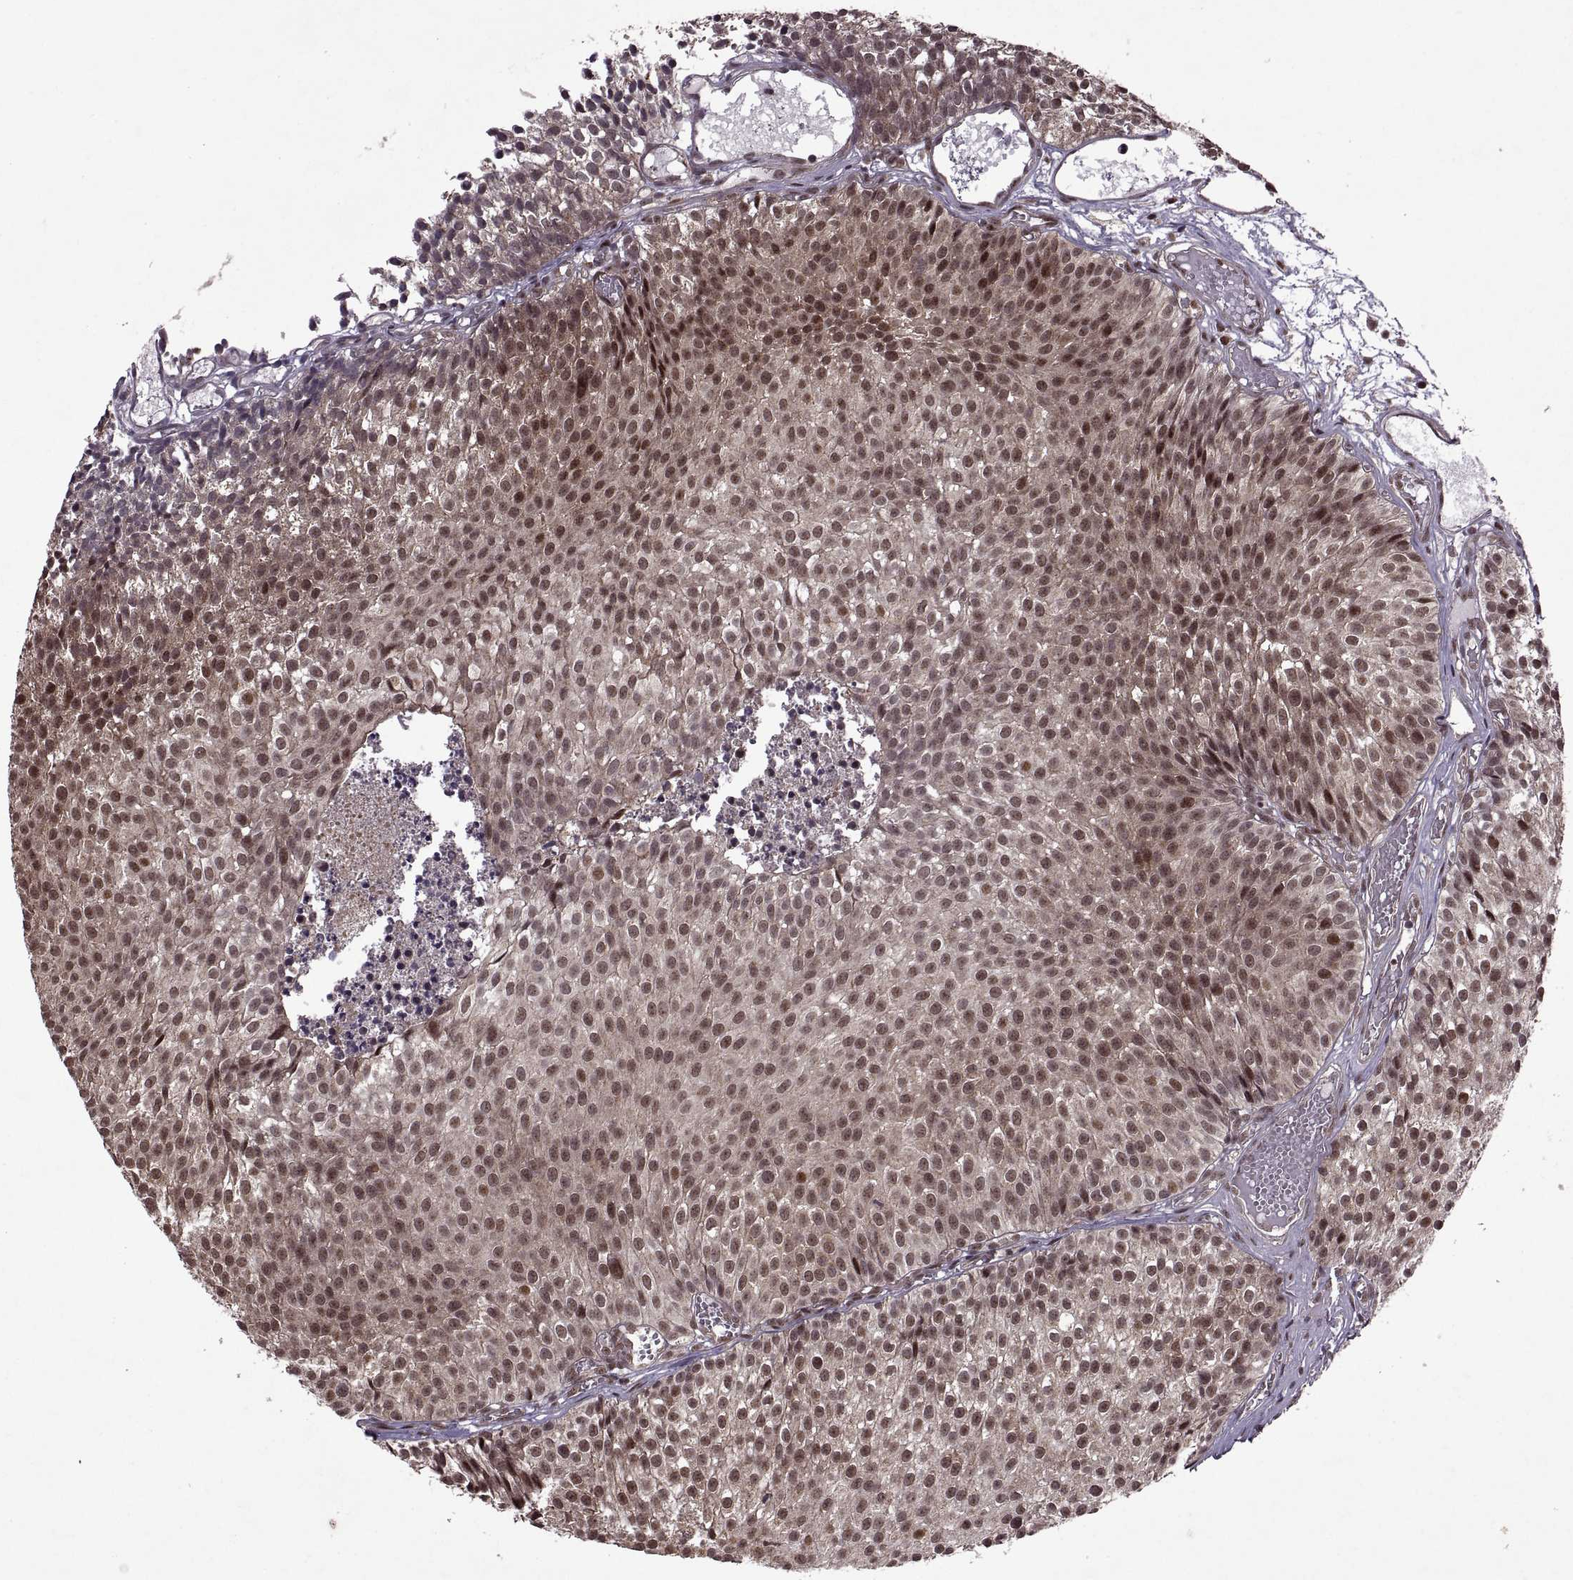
{"staining": {"intensity": "moderate", "quantity": ">75%", "location": "cytoplasmic/membranous,nuclear"}, "tissue": "urothelial cancer", "cell_type": "Tumor cells", "image_type": "cancer", "snomed": [{"axis": "morphology", "description": "Urothelial carcinoma, Low grade"}, {"axis": "topography", "description": "Urinary bladder"}], "caption": "Urothelial carcinoma (low-grade) tissue reveals moderate cytoplasmic/membranous and nuclear staining in approximately >75% of tumor cells, visualized by immunohistochemistry.", "gene": "PTOV1", "patient": {"sex": "male", "age": 63}}